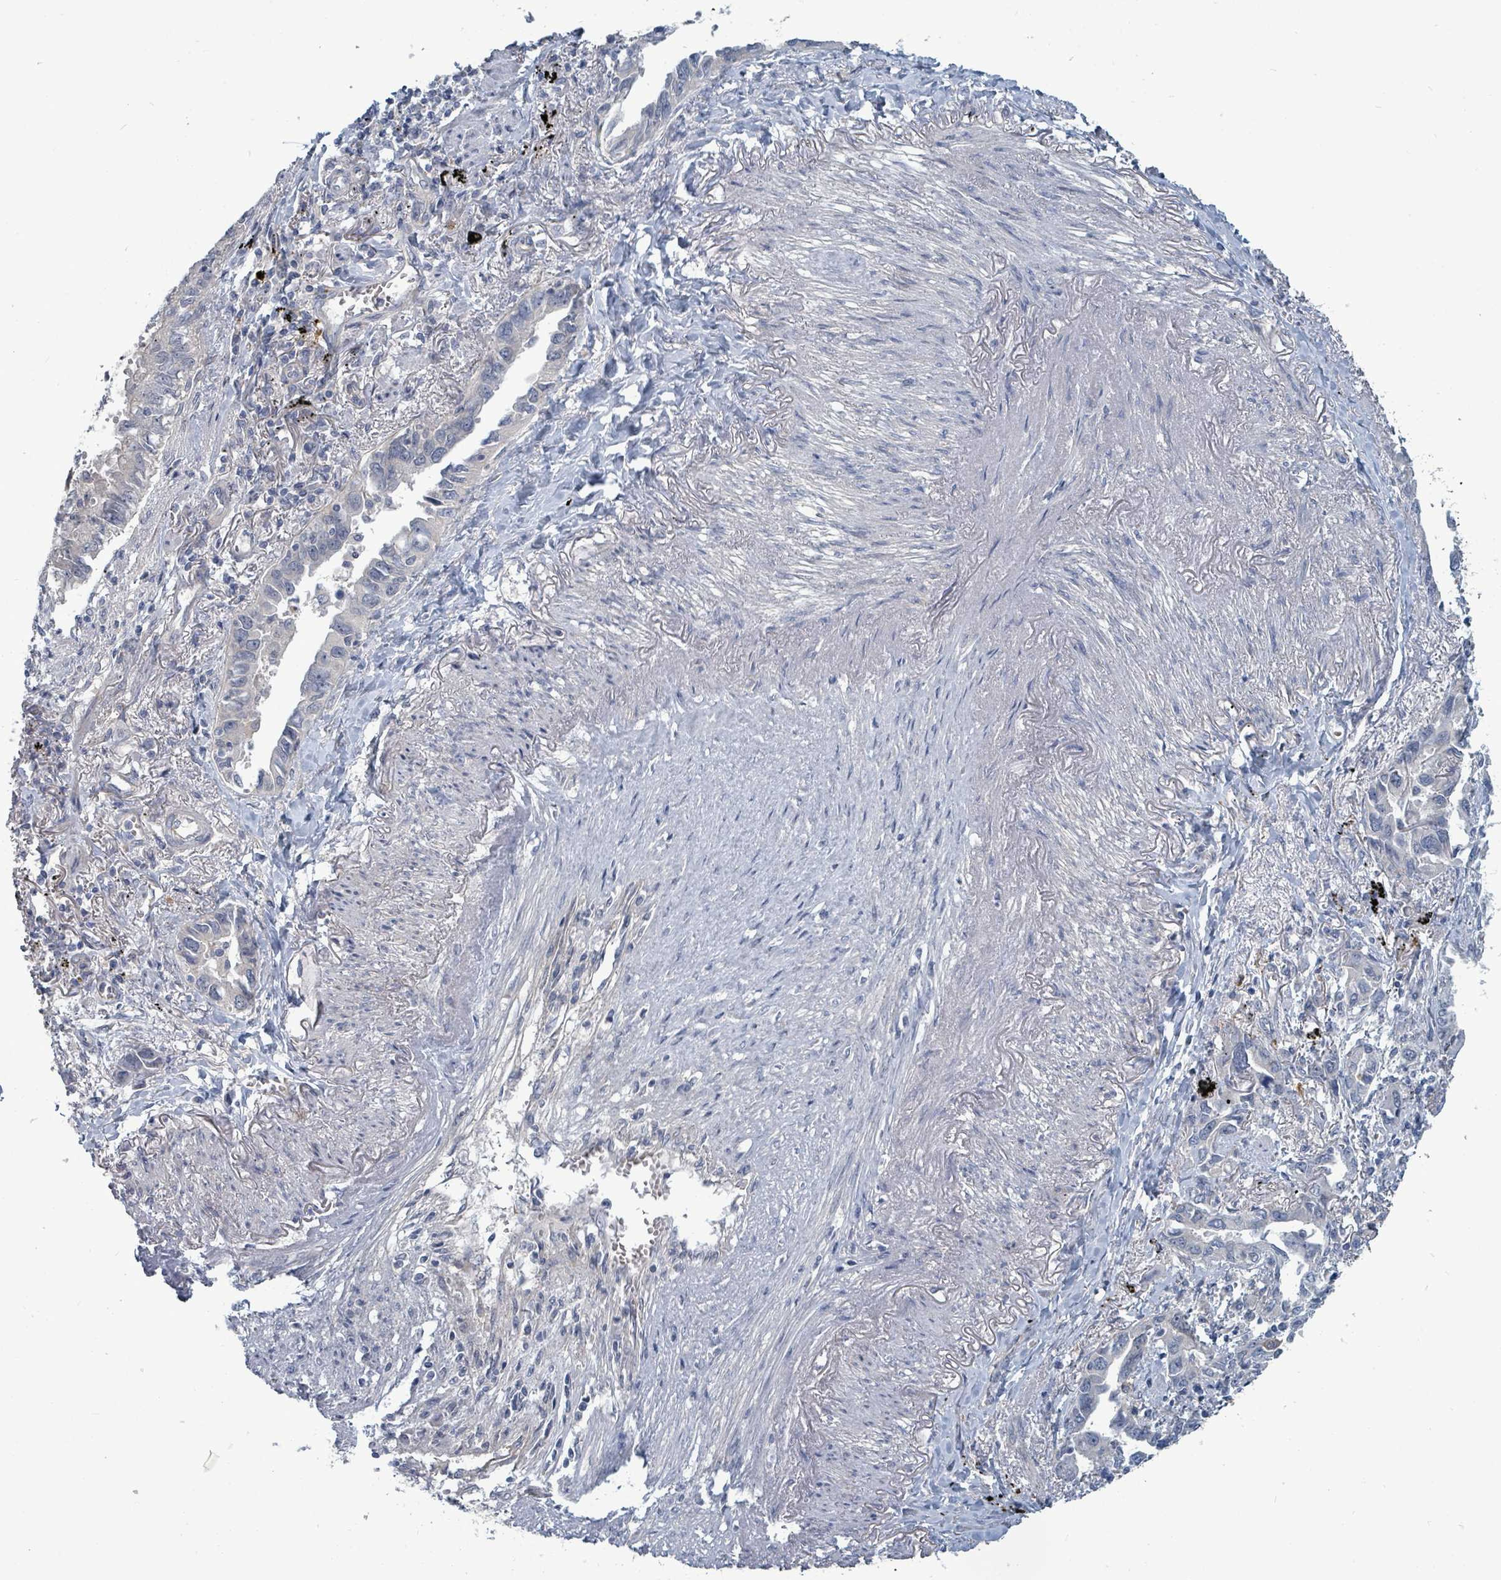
{"staining": {"intensity": "negative", "quantity": "none", "location": "none"}, "tissue": "lung cancer", "cell_type": "Tumor cells", "image_type": "cancer", "snomed": [{"axis": "morphology", "description": "Adenocarcinoma, NOS"}, {"axis": "topography", "description": "Lung"}], "caption": "Tumor cells show no significant protein positivity in lung adenocarcinoma. Nuclei are stained in blue.", "gene": "TRDMT1", "patient": {"sex": "male", "age": 67}}